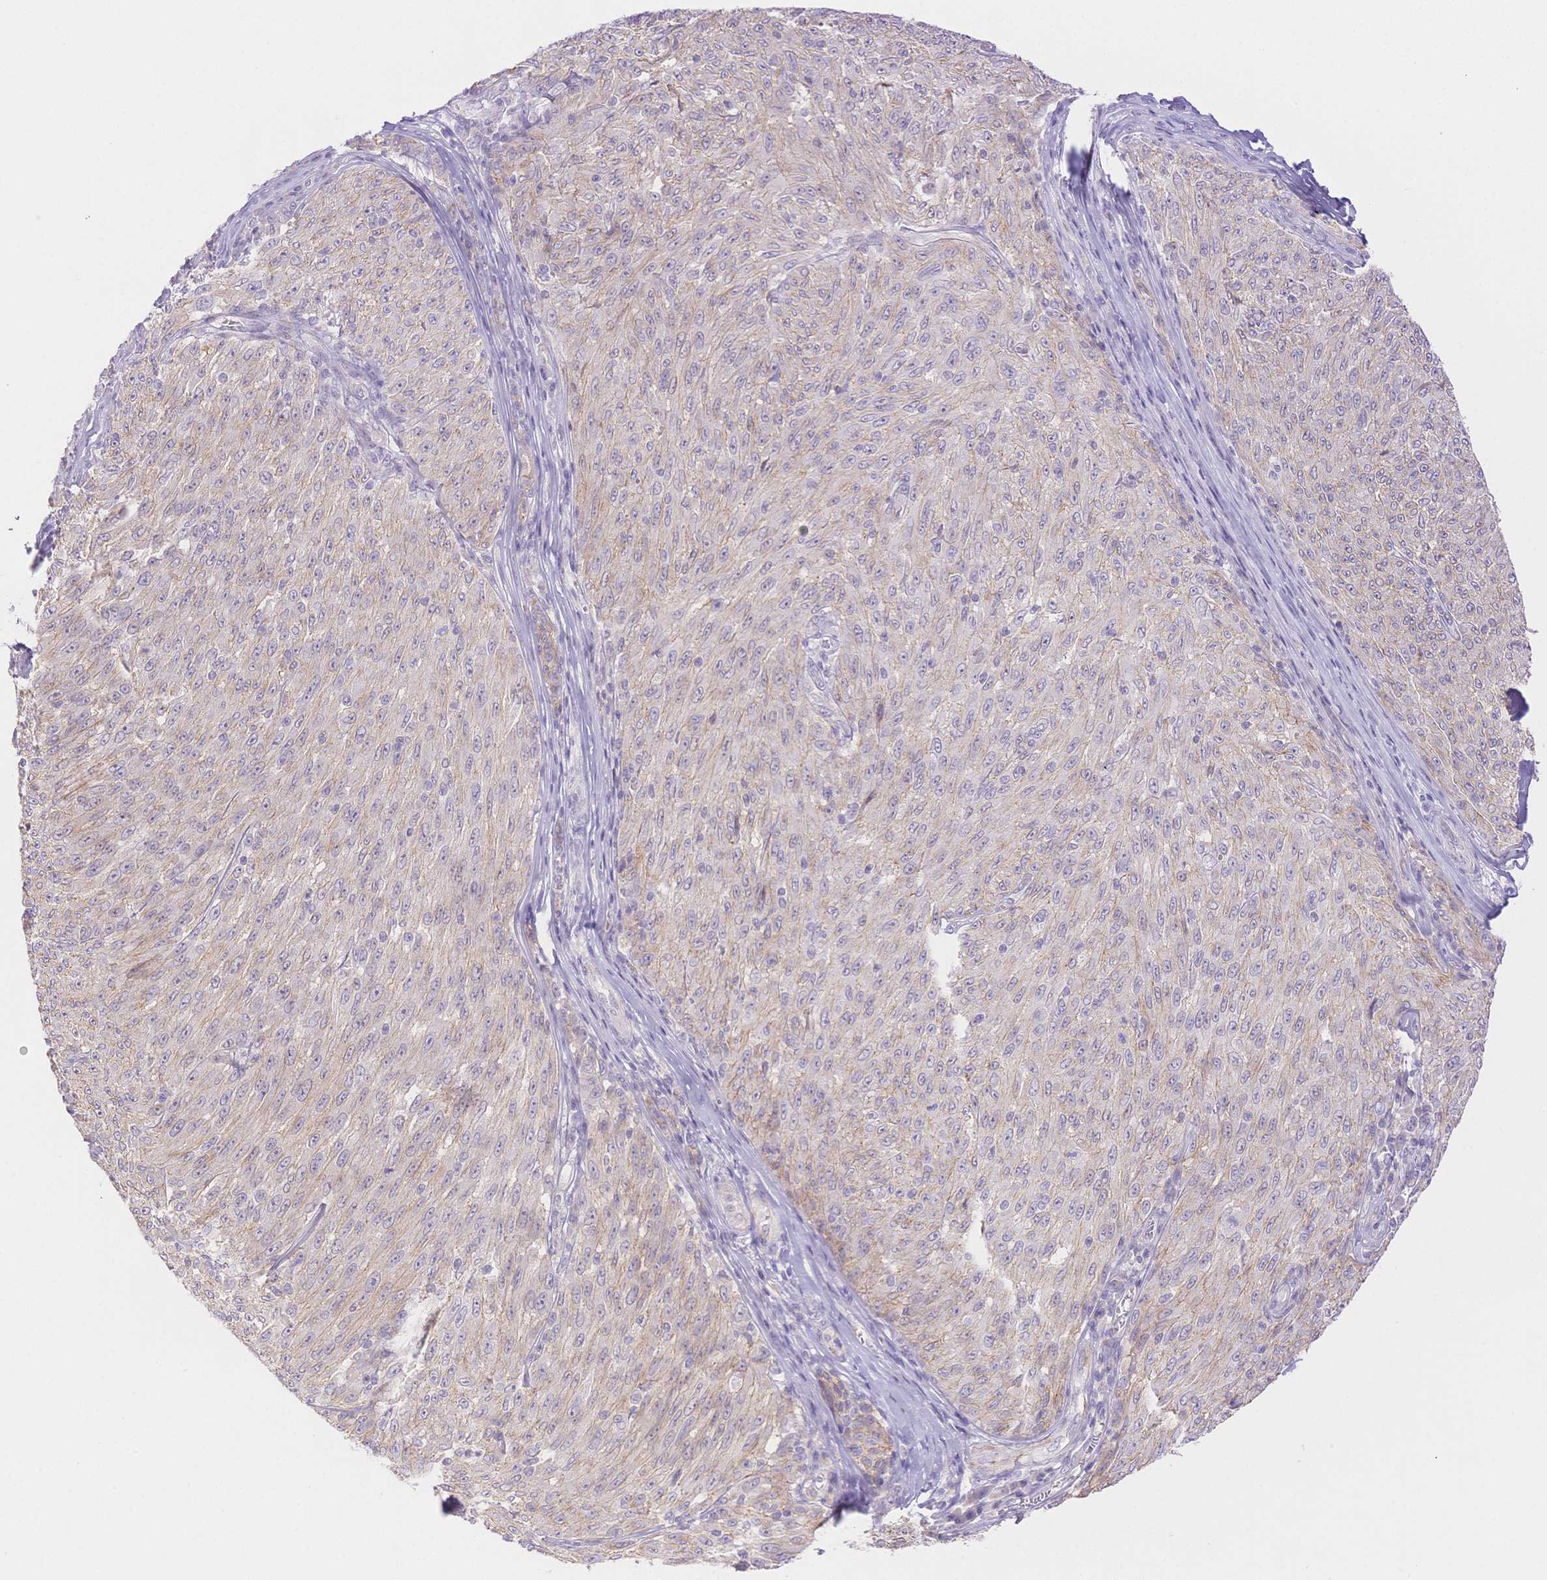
{"staining": {"intensity": "negative", "quantity": "none", "location": "none"}, "tissue": "melanoma", "cell_type": "Tumor cells", "image_type": "cancer", "snomed": [{"axis": "morphology", "description": "Malignant melanoma, NOS"}, {"axis": "topography", "description": "Skin"}], "caption": "Immunohistochemistry of malignant melanoma demonstrates no positivity in tumor cells.", "gene": "WDR54", "patient": {"sex": "male", "age": 85}}